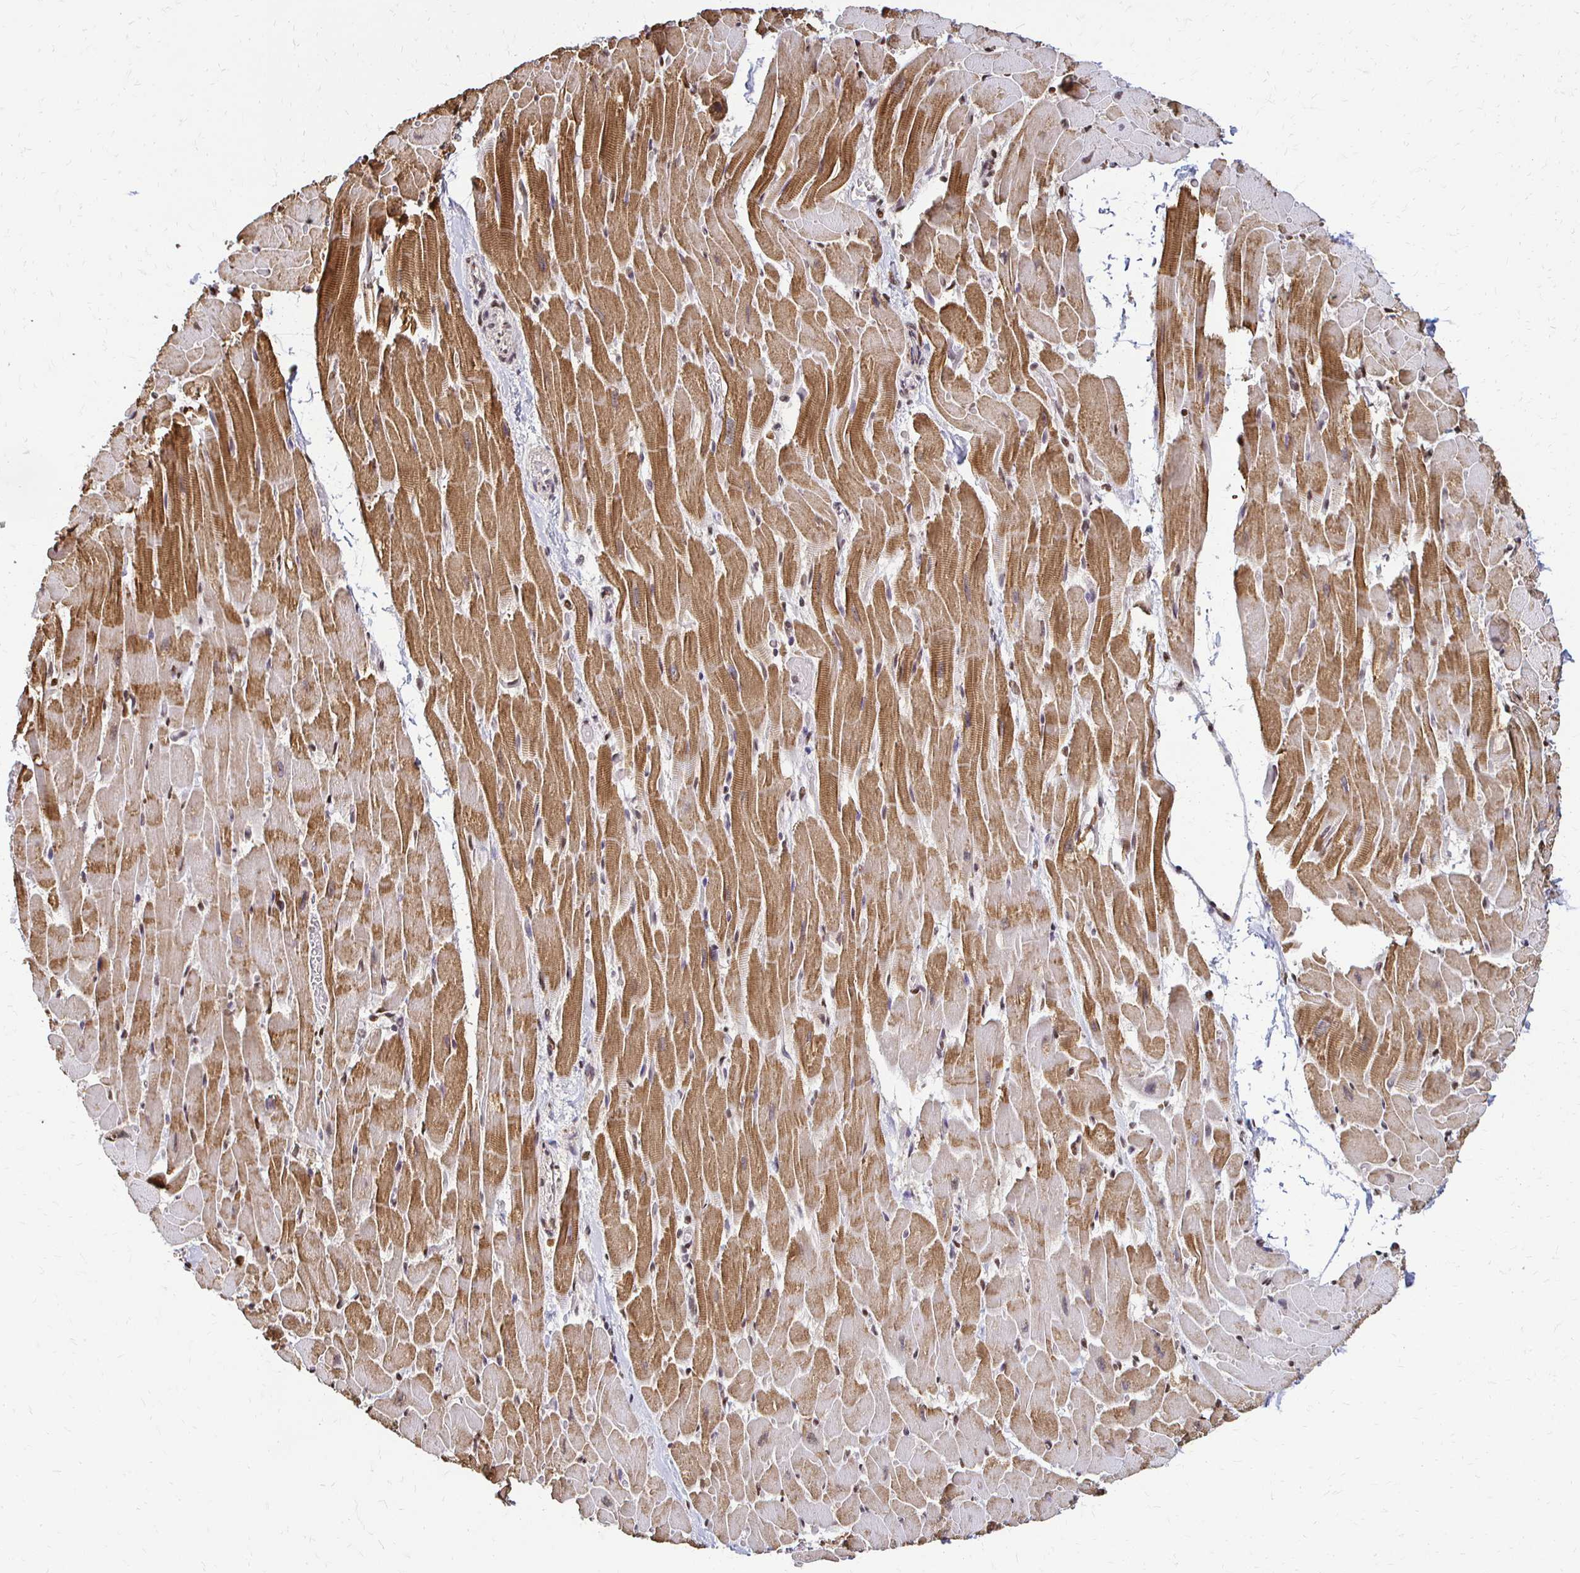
{"staining": {"intensity": "moderate", "quantity": ">75%", "location": "cytoplasmic/membranous"}, "tissue": "heart muscle", "cell_type": "Cardiomyocytes", "image_type": "normal", "snomed": [{"axis": "morphology", "description": "Normal tissue, NOS"}, {"axis": "topography", "description": "Heart"}], "caption": "Benign heart muscle displays moderate cytoplasmic/membranous expression in approximately >75% of cardiomyocytes (Stains: DAB in brown, nuclei in blue, Microscopy: brightfield microscopy at high magnification)..", "gene": "HOXA9", "patient": {"sex": "male", "age": 37}}